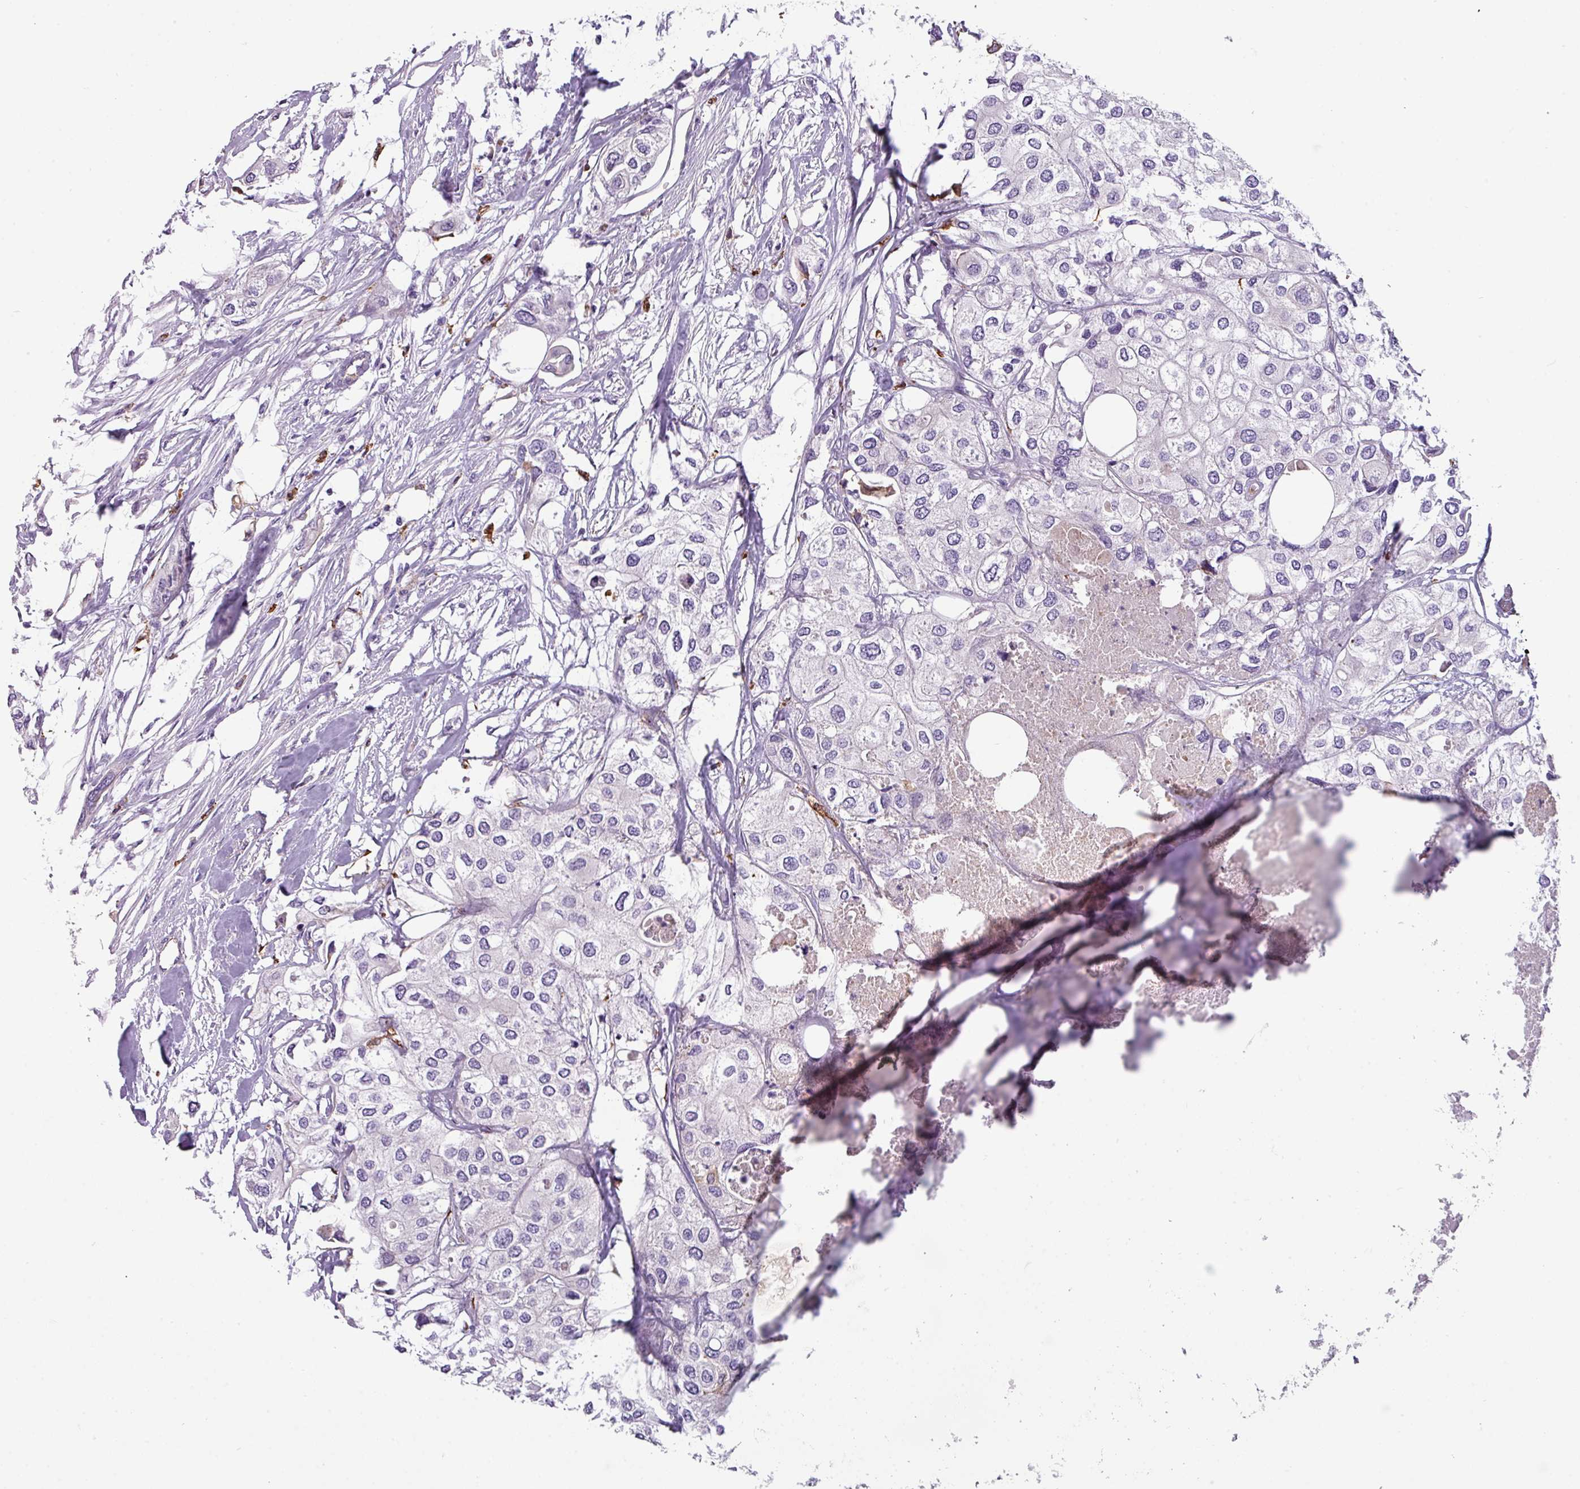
{"staining": {"intensity": "negative", "quantity": "none", "location": "none"}, "tissue": "urothelial cancer", "cell_type": "Tumor cells", "image_type": "cancer", "snomed": [{"axis": "morphology", "description": "Urothelial carcinoma, High grade"}, {"axis": "topography", "description": "Urinary bladder"}], "caption": "Immunohistochemistry image of neoplastic tissue: human high-grade urothelial carcinoma stained with DAB (3,3'-diaminobenzidine) reveals no significant protein expression in tumor cells. (DAB (3,3'-diaminobenzidine) immunohistochemistry with hematoxylin counter stain).", "gene": "BUD23", "patient": {"sex": "male", "age": 64}}